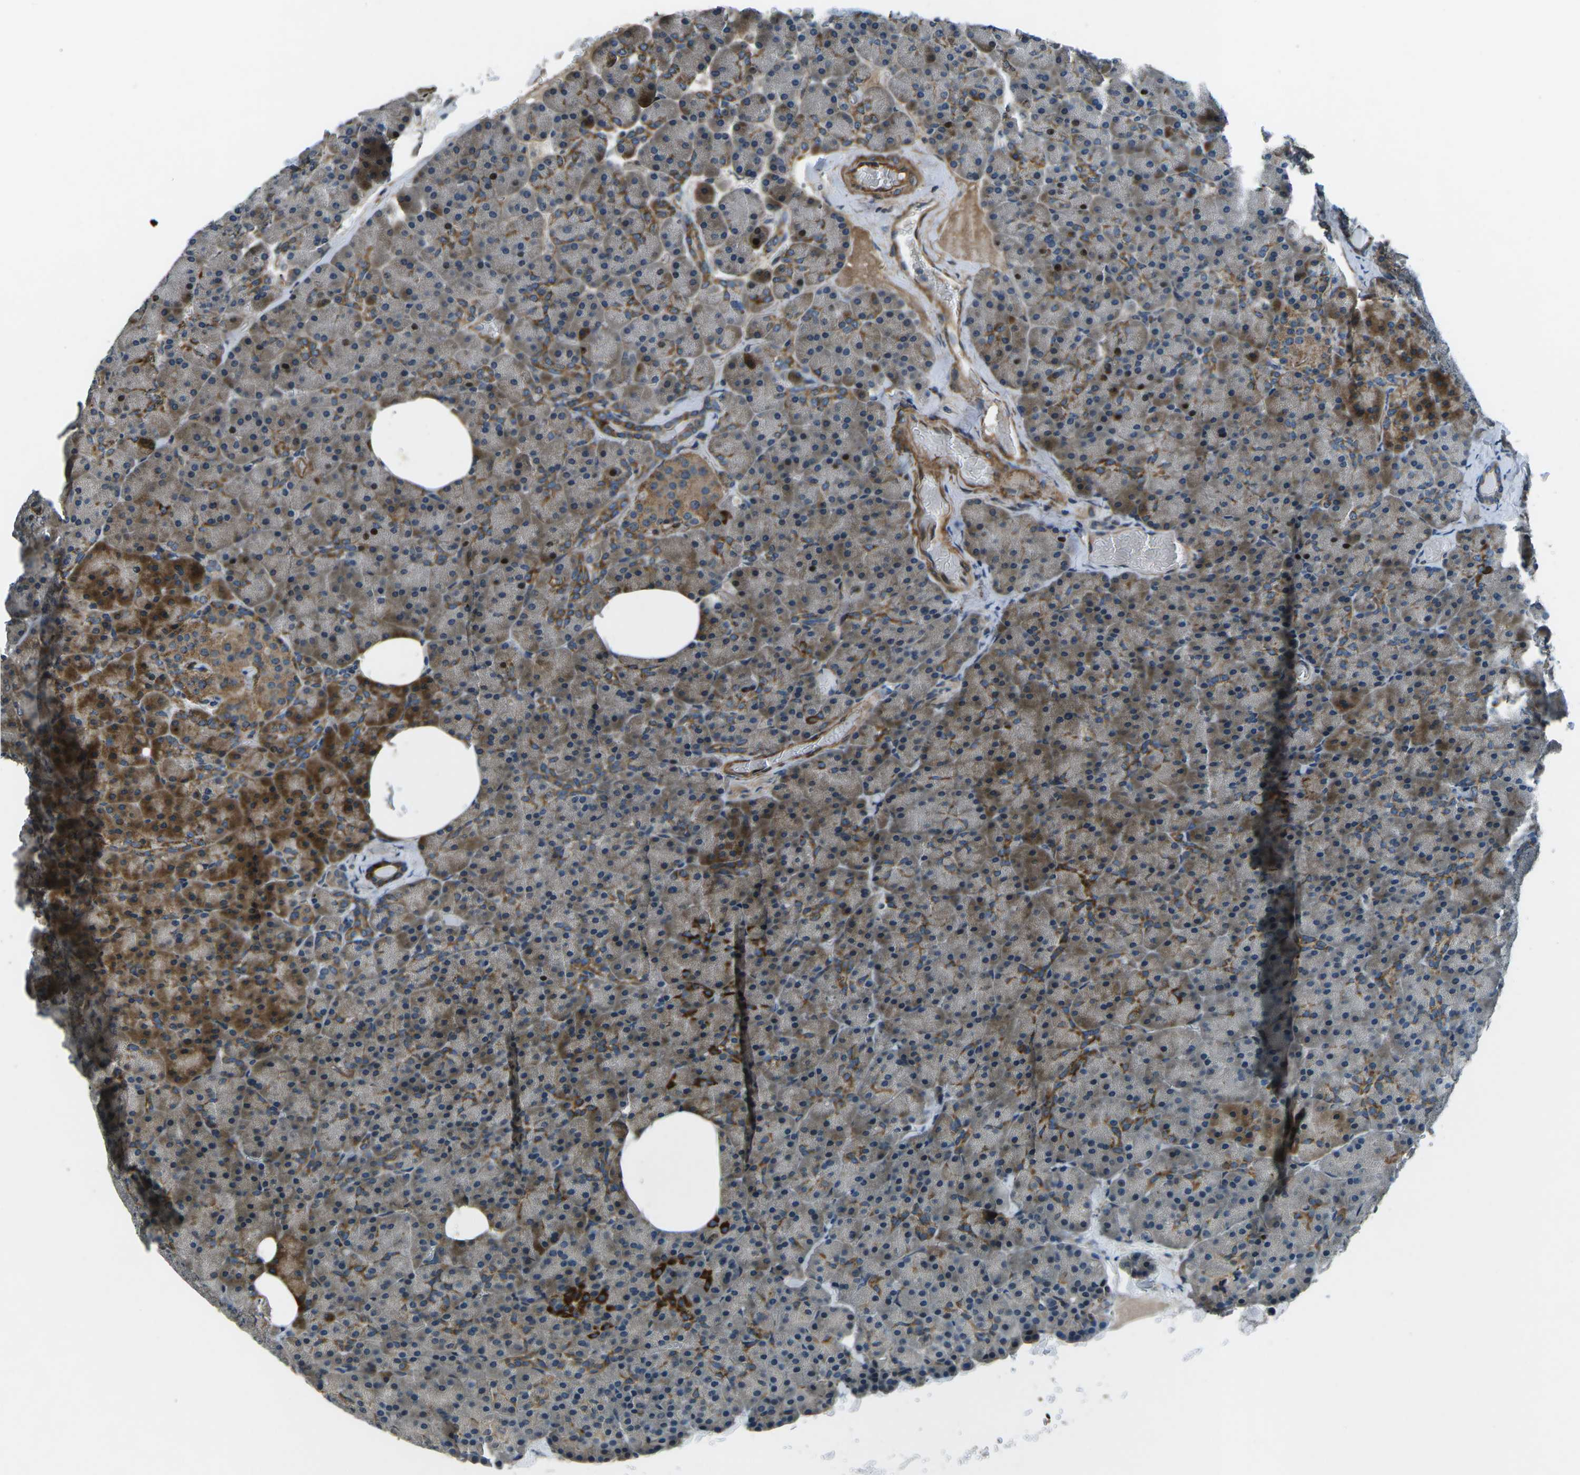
{"staining": {"intensity": "strong", "quantity": "<25%", "location": "cytoplasmic/membranous,nuclear"}, "tissue": "pancreas", "cell_type": "Exocrine glandular cells", "image_type": "normal", "snomed": [{"axis": "morphology", "description": "Normal tissue, NOS"}, {"axis": "topography", "description": "Pancreas"}], "caption": "Immunohistochemistry image of normal pancreas stained for a protein (brown), which exhibits medium levels of strong cytoplasmic/membranous,nuclear staining in approximately <25% of exocrine glandular cells.", "gene": "AFAP1", "patient": {"sex": "female", "age": 35}}